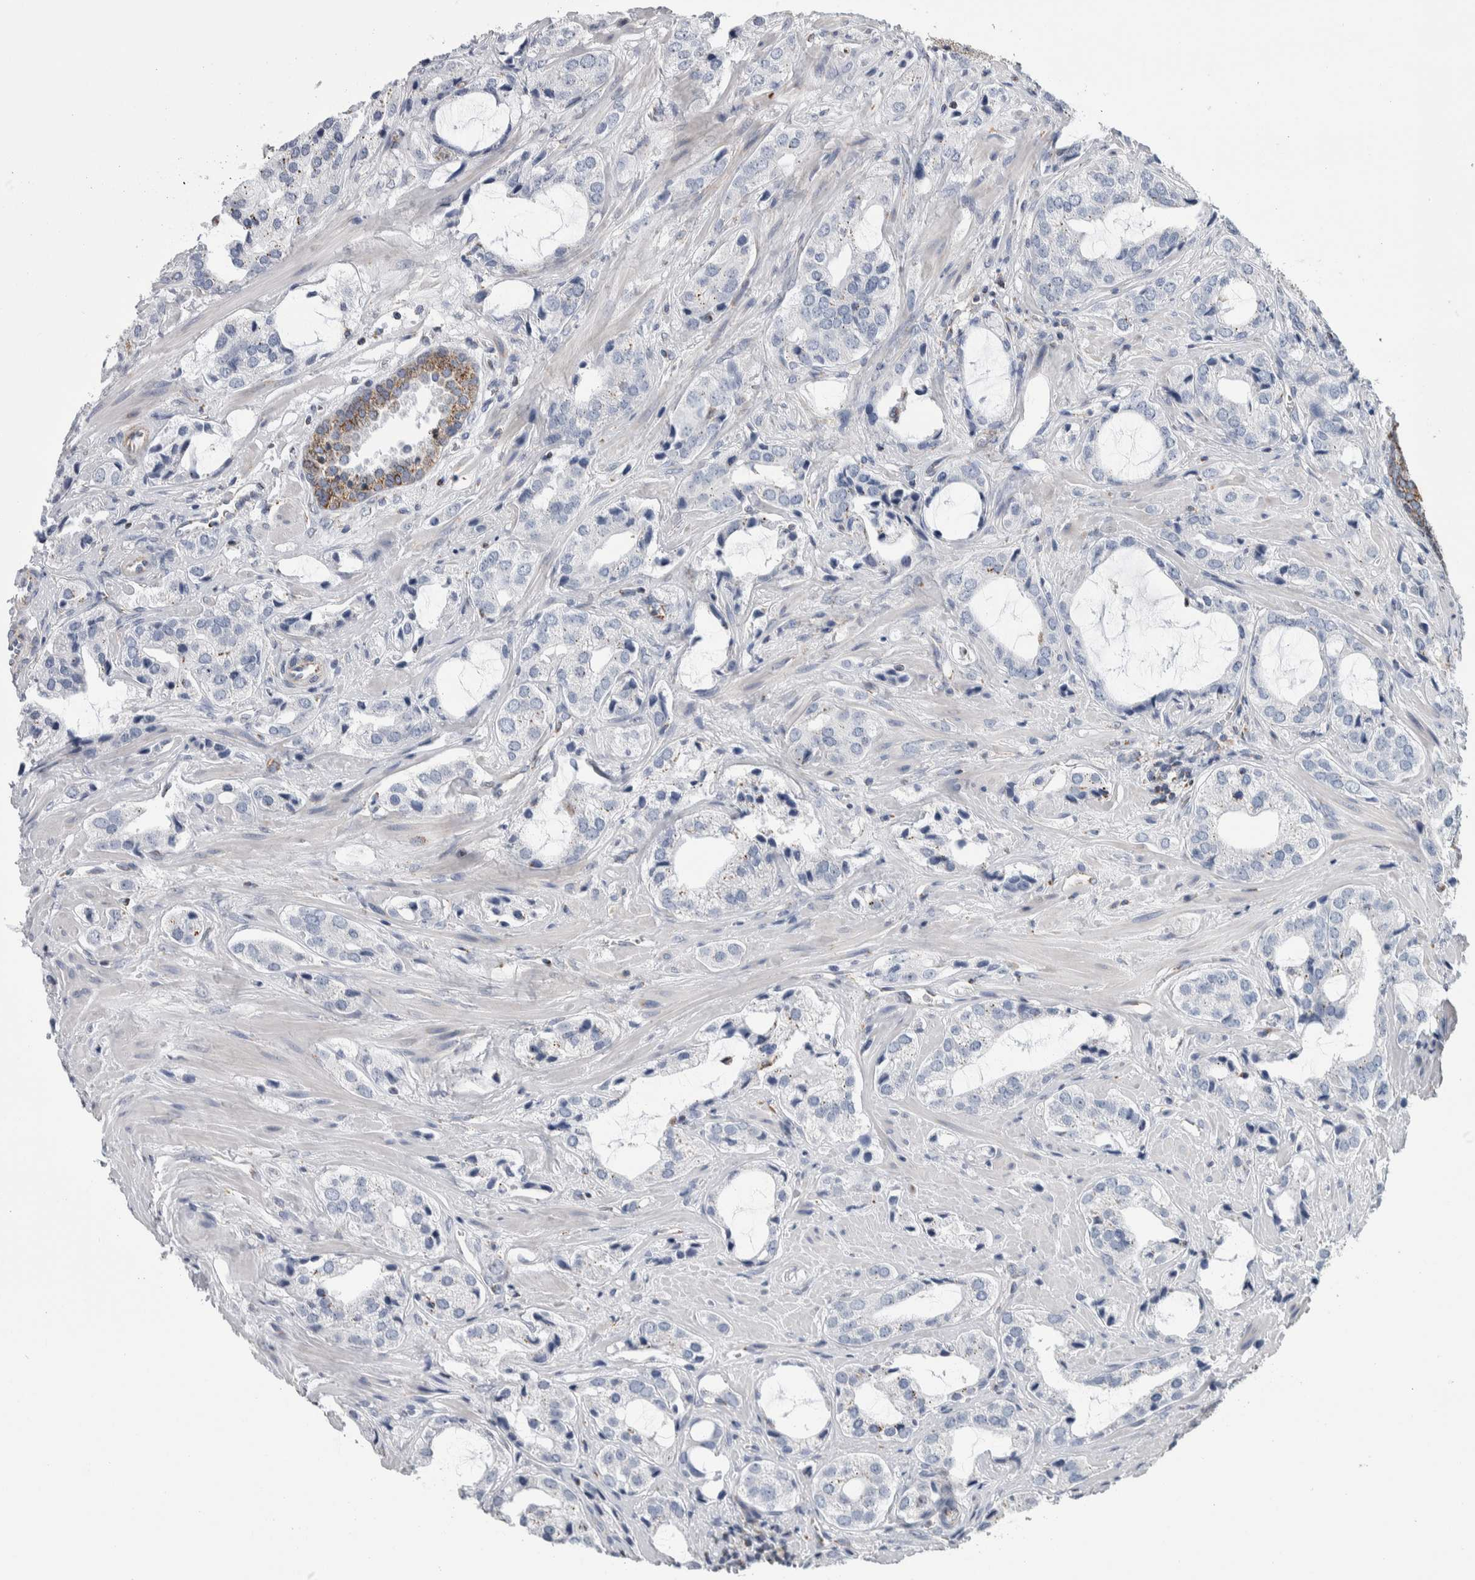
{"staining": {"intensity": "negative", "quantity": "none", "location": "none"}, "tissue": "prostate cancer", "cell_type": "Tumor cells", "image_type": "cancer", "snomed": [{"axis": "morphology", "description": "Adenocarcinoma, High grade"}, {"axis": "topography", "description": "Prostate"}], "caption": "IHC image of neoplastic tissue: human prostate cancer (high-grade adenocarcinoma) stained with DAB (3,3'-diaminobenzidine) shows no significant protein staining in tumor cells.", "gene": "ETFA", "patient": {"sex": "male", "age": 66}}